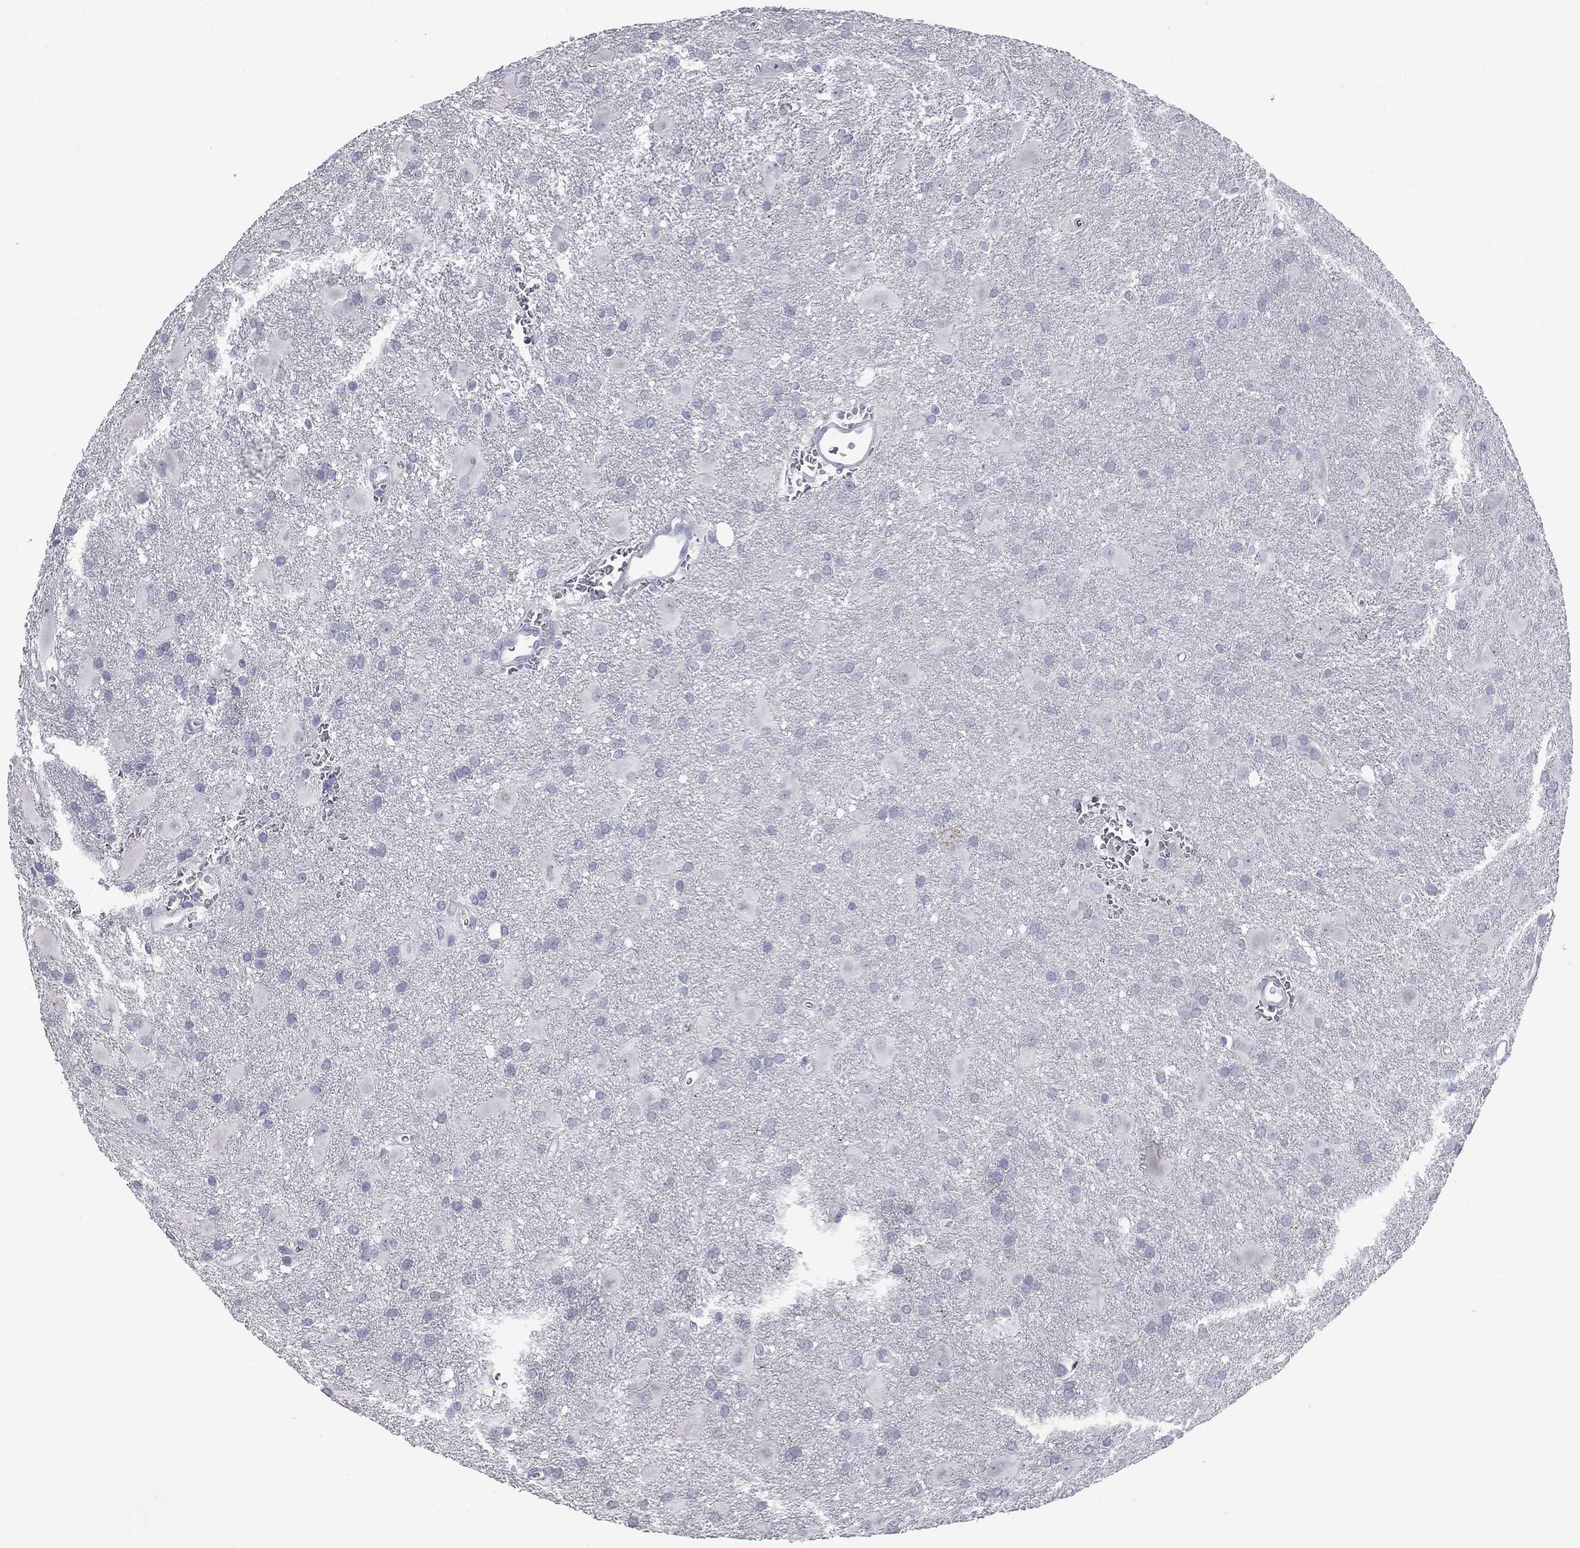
{"staining": {"intensity": "negative", "quantity": "none", "location": "none"}, "tissue": "glioma", "cell_type": "Tumor cells", "image_type": "cancer", "snomed": [{"axis": "morphology", "description": "Glioma, malignant, Low grade"}, {"axis": "topography", "description": "Brain"}], "caption": "Glioma was stained to show a protein in brown. There is no significant expression in tumor cells.", "gene": "TAC1", "patient": {"sex": "male", "age": 58}}